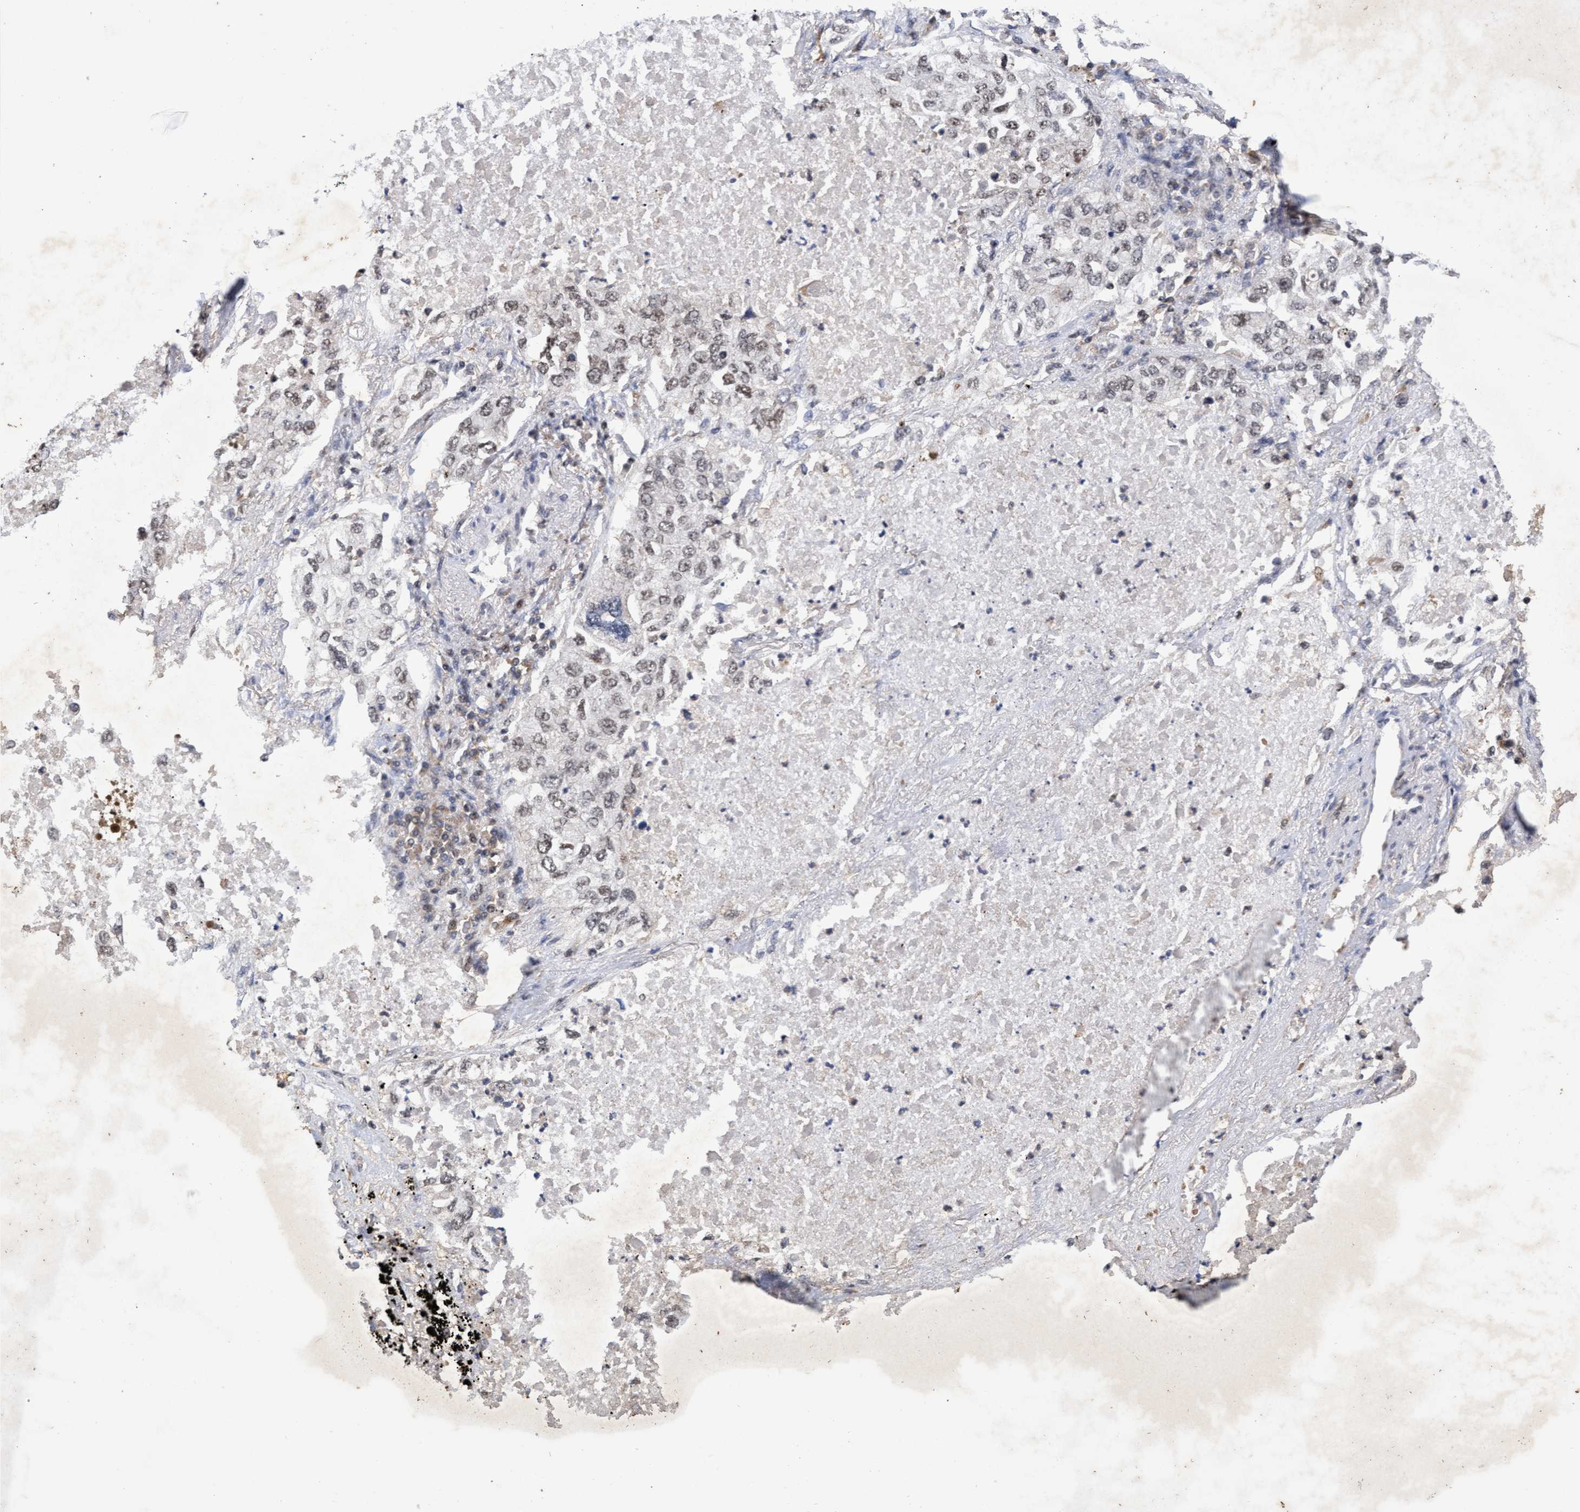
{"staining": {"intensity": "weak", "quantity": "<25%", "location": "nuclear"}, "tissue": "lung cancer", "cell_type": "Tumor cells", "image_type": "cancer", "snomed": [{"axis": "morphology", "description": "Inflammation, NOS"}, {"axis": "morphology", "description": "Adenocarcinoma, NOS"}, {"axis": "topography", "description": "Lung"}], "caption": "DAB (3,3'-diaminobenzidine) immunohistochemical staining of human lung cancer (adenocarcinoma) shows no significant positivity in tumor cells.", "gene": "GTF2F1", "patient": {"sex": "male", "age": 63}}